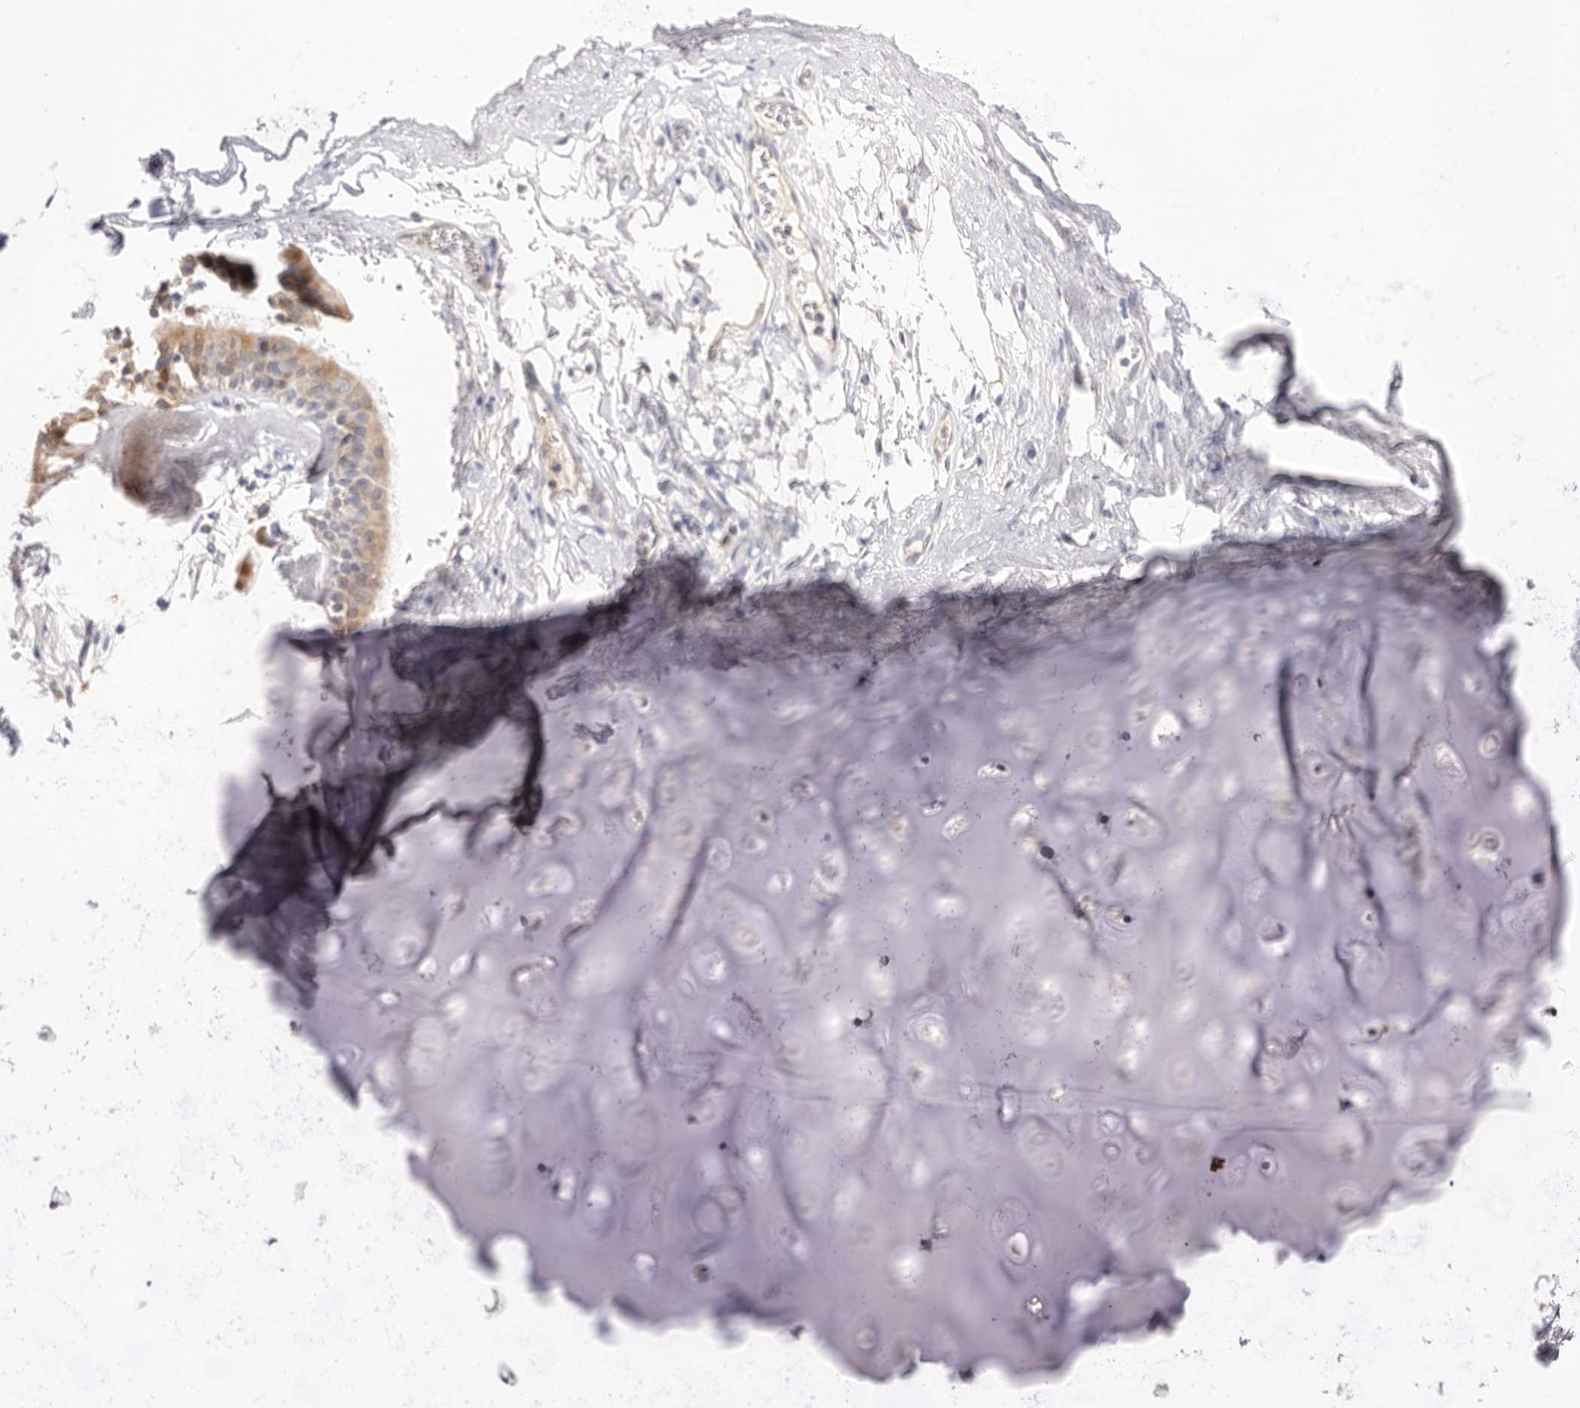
{"staining": {"intensity": "negative", "quantity": "none", "location": "none"}, "tissue": "adipose tissue", "cell_type": "Adipocytes", "image_type": "normal", "snomed": [{"axis": "morphology", "description": "Normal tissue, NOS"}, {"axis": "topography", "description": "Cartilage tissue"}], "caption": "Micrograph shows no significant protein staining in adipocytes of unremarkable adipose tissue. (IHC, brightfield microscopy, high magnification).", "gene": "DOP1A", "patient": {"sex": "female", "age": 63}}